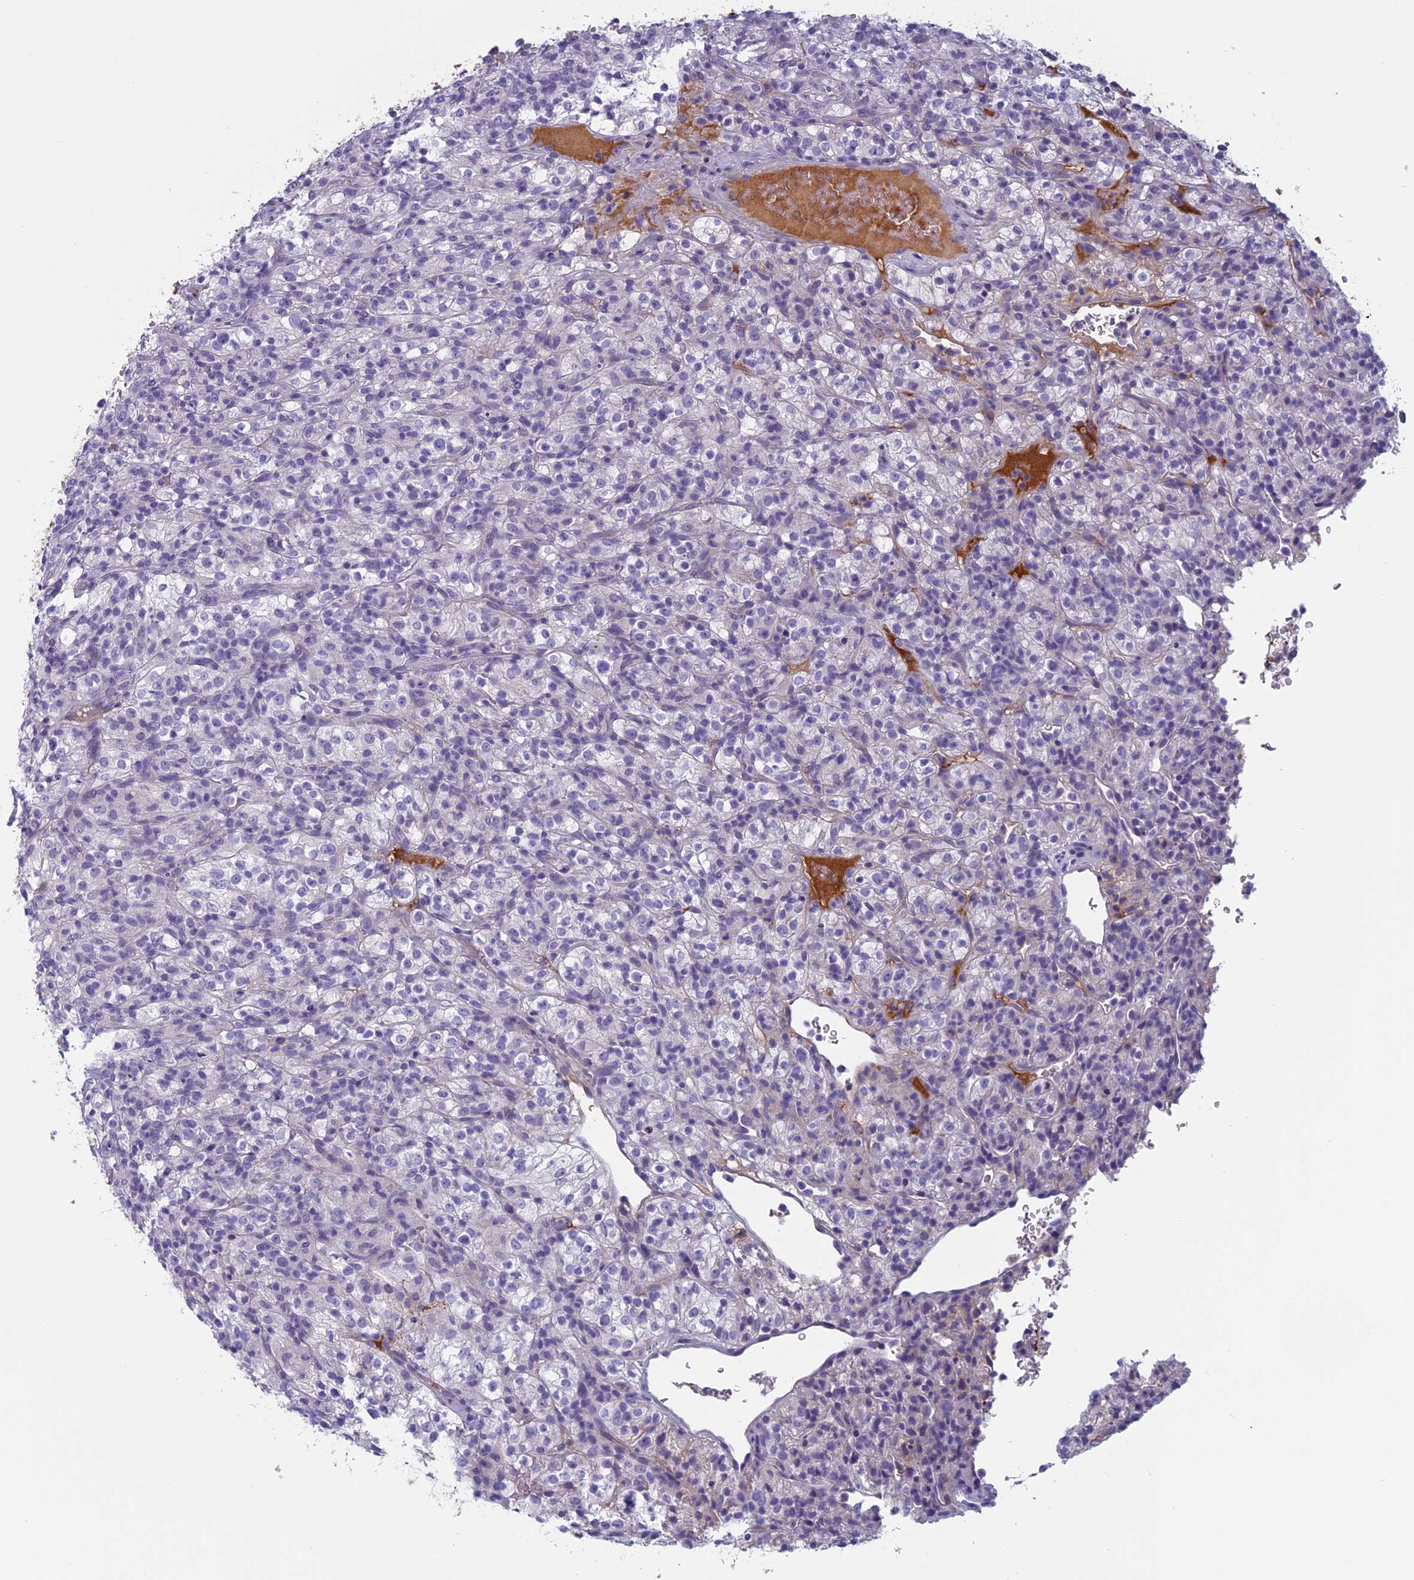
{"staining": {"intensity": "negative", "quantity": "none", "location": "none"}, "tissue": "renal cancer", "cell_type": "Tumor cells", "image_type": "cancer", "snomed": [{"axis": "morphology", "description": "Normal tissue, NOS"}, {"axis": "morphology", "description": "Adenocarcinoma, NOS"}, {"axis": "topography", "description": "Kidney"}], "caption": "Immunohistochemistry (IHC) of human renal adenocarcinoma shows no expression in tumor cells.", "gene": "ANGPTL2", "patient": {"sex": "female", "age": 72}}